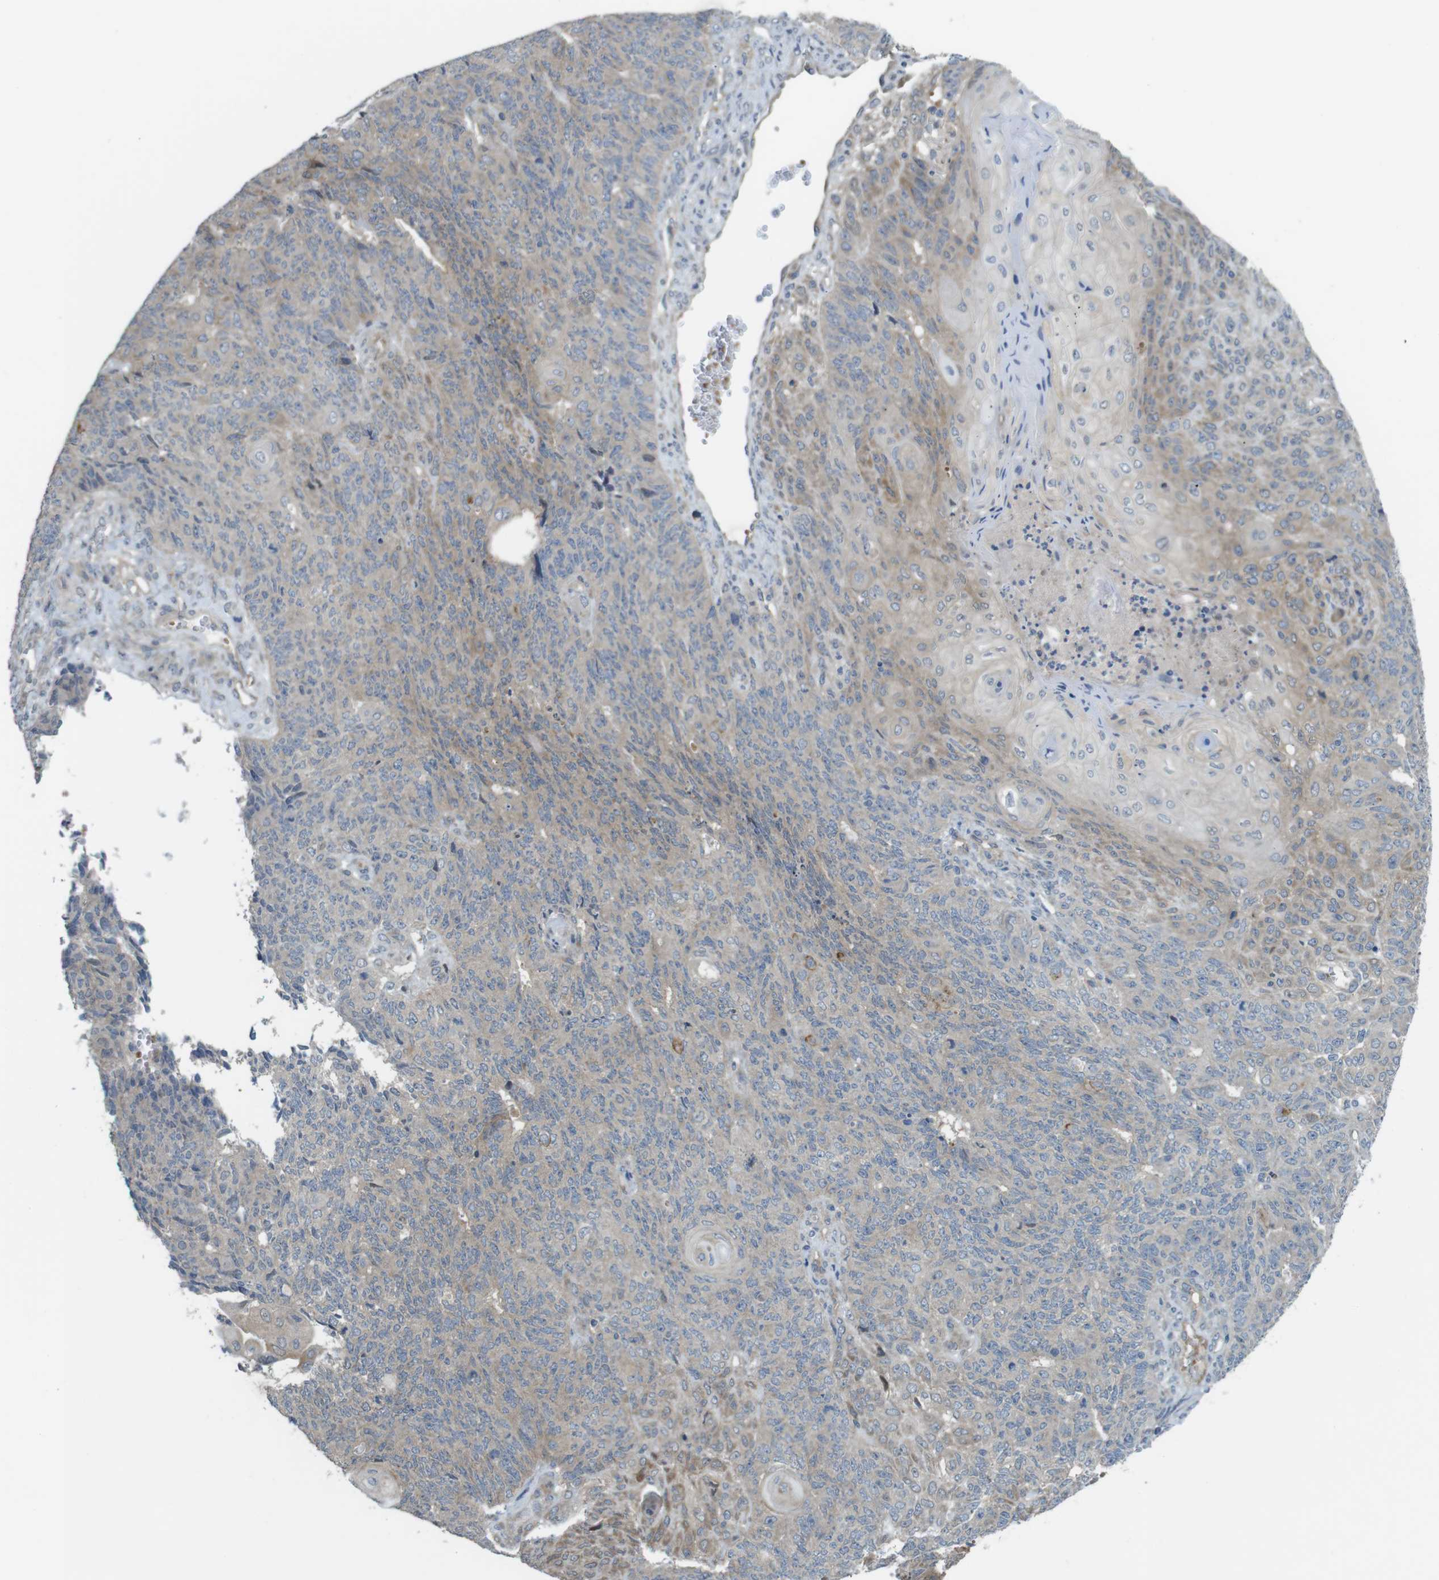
{"staining": {"intensity": "weak", "quantity": "25%-75%", "location": "cytoplasmic/membranous"}, "tissue": "endometrial cancer", "cell_type": "Tumor cells", "image_type": "cancer", "snomed": [{"axis": "morphology", "description": "Adenocarcinoma, NOS"}, {"axis": "topography", "description": "Endometrium"}], "caption": "Immunohistochemical staining of human adenocarcinoma (endometrial) exhibits weak cytoplasmic/membranous protein expression in about 25%-75% of tumor cells.", "gene": "ABHD15", "patient": {"sex": "female", "age": 32}}